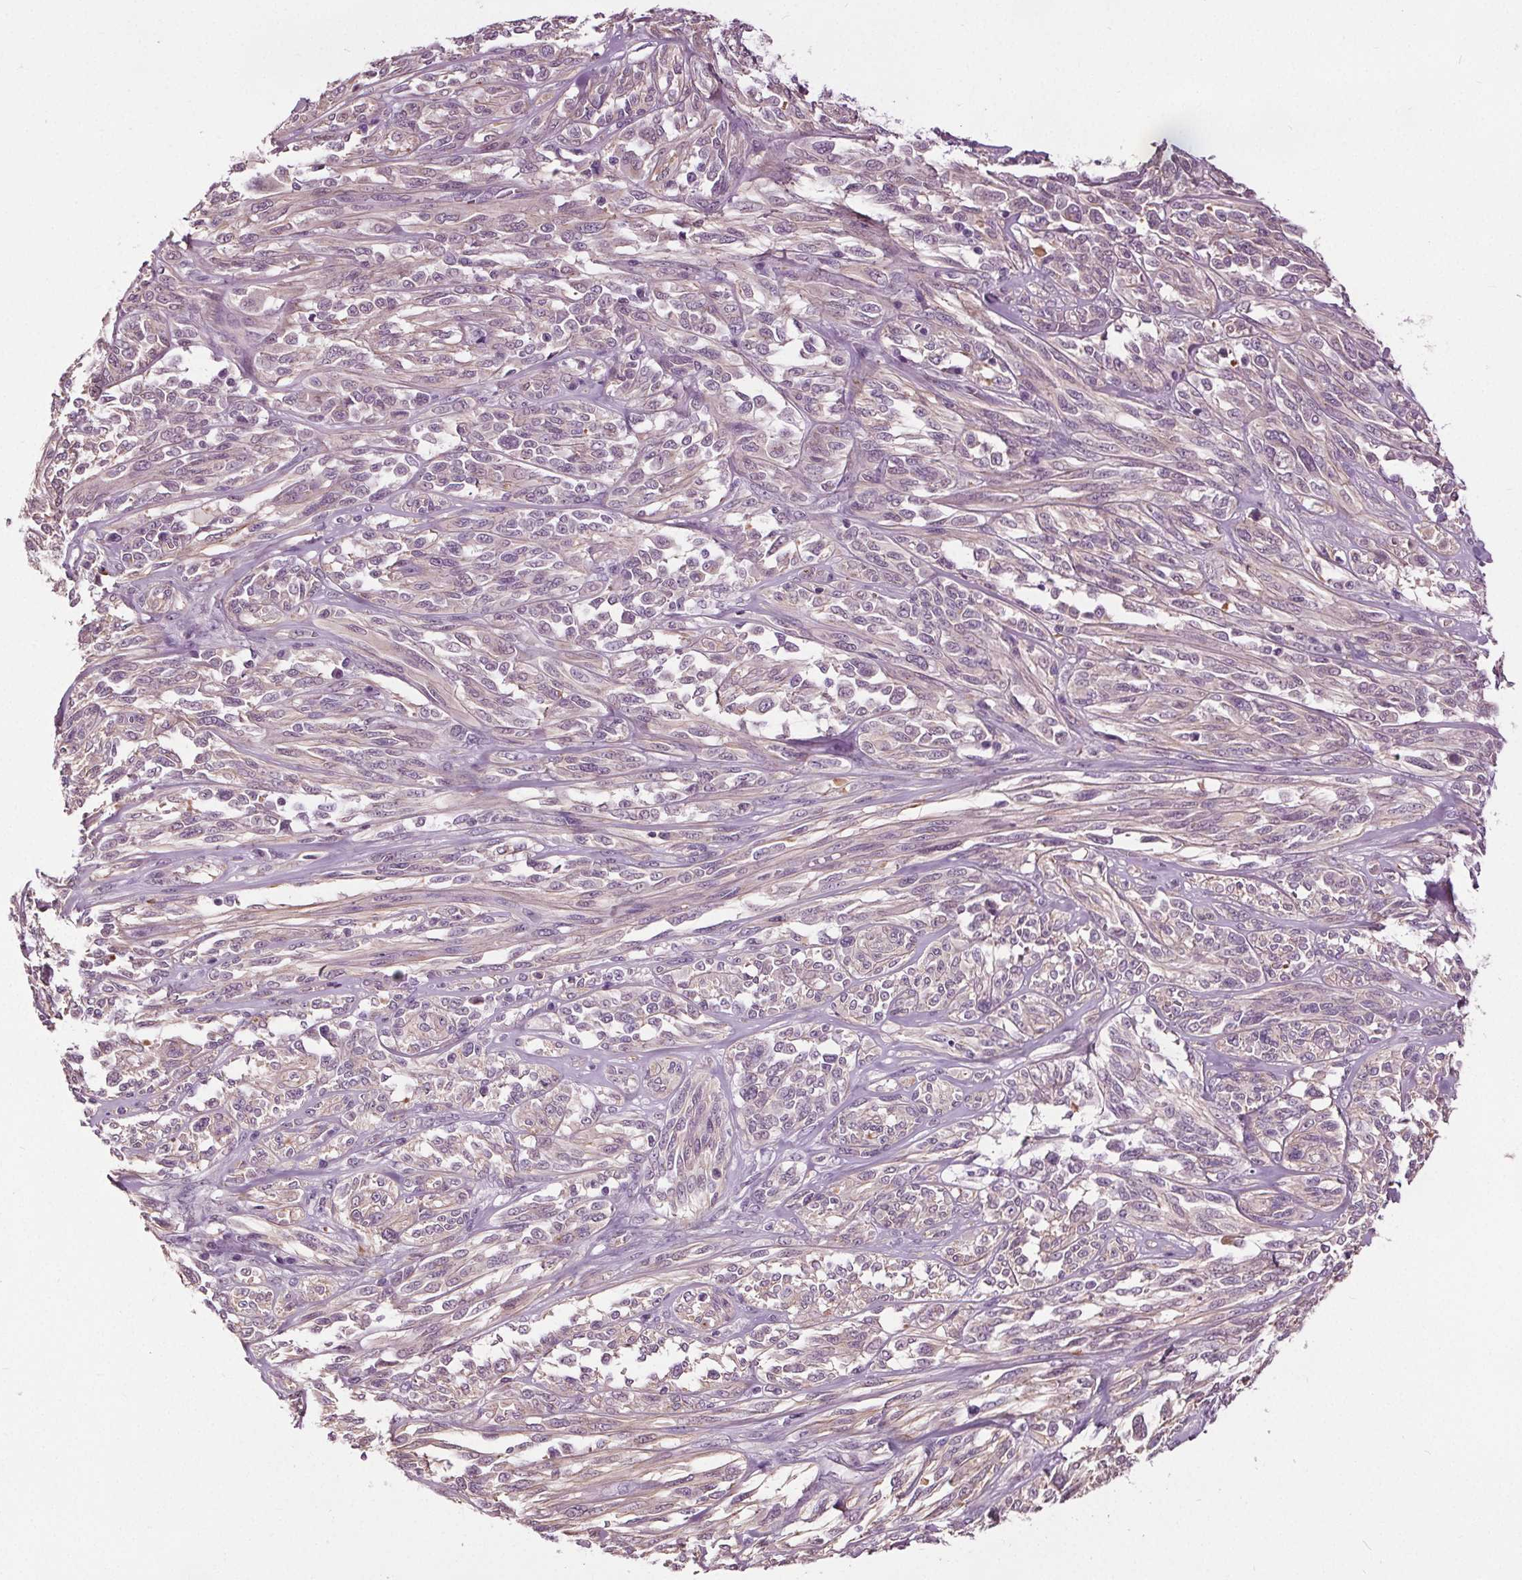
{"staining": {"intensity": "negative", "quantity": "none", "location": "none"}, "tissue": "melanoma", "cell_type": "Tumor cells", "image_type": "cancer", "snomed": [{"axis": "morphology", "description": "Malignant melanoma, NOS"}, {"axis": "topography", "description": "Skin"}], "caption": "DAB immunohistochemical staining of human melanoma shows no significant staining in tumor cells.", "gene": "RASA1", "patient": {"sex": "female", "age": 91}}